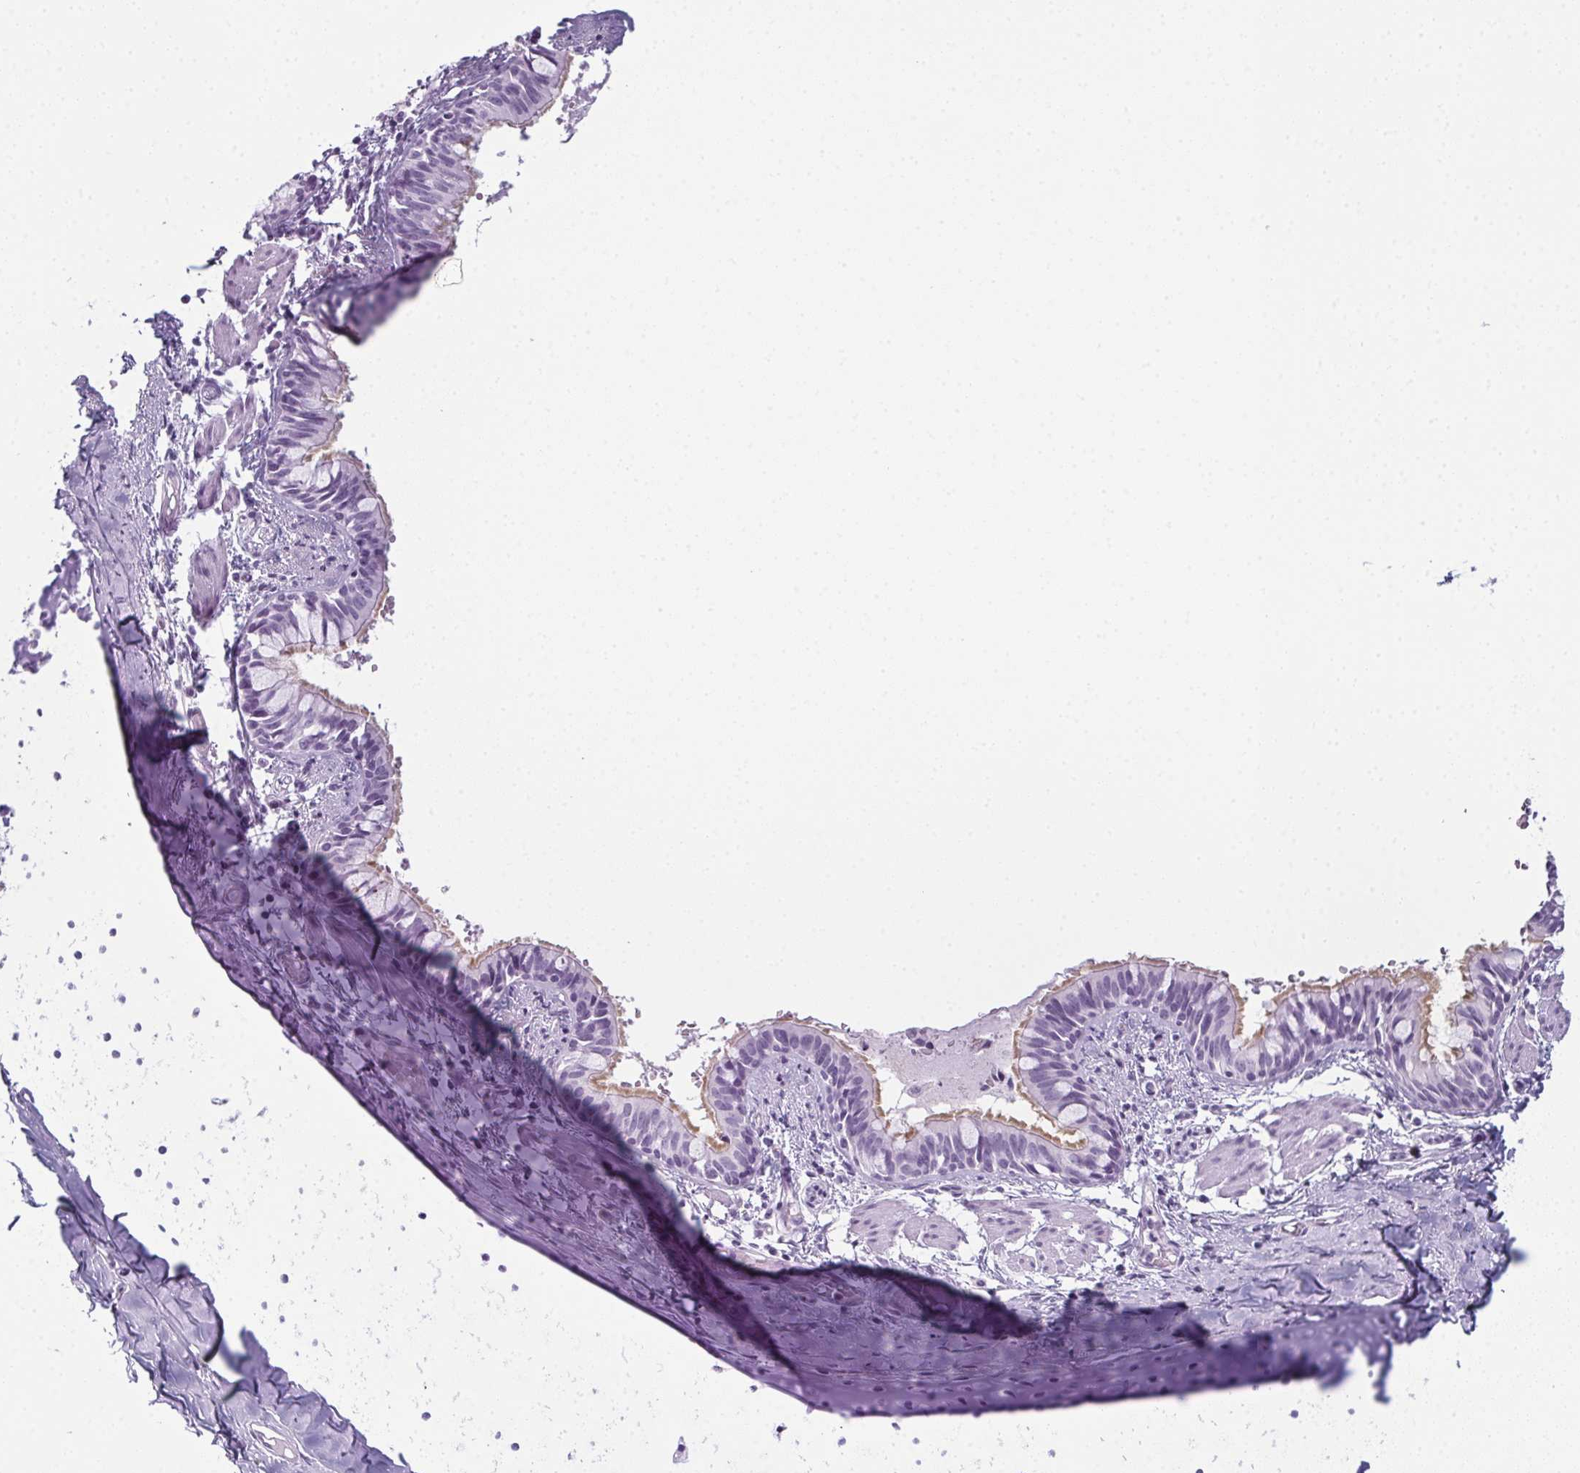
{"staining": {"intensity": "weak", "quantity": "25%-75%", "location": "cytoplasmic/membranous"}, "tissue": "bronchus", "cell_type": "Respiratory epithelial cells", "image_type": "normal", "snomed": [{"axis": "morphology", "description": "Normal tissue, NOS"}, {"axis": "topography", "description": "Bronchus"}], "caption": "A histopathology image of bronchus stained for a protein reveals weak cytoplasmic/membranous brown staining in respiratory epithelial cells.", "gene": "ENKUR", "patient": {"sex": "male", "age": 1}}